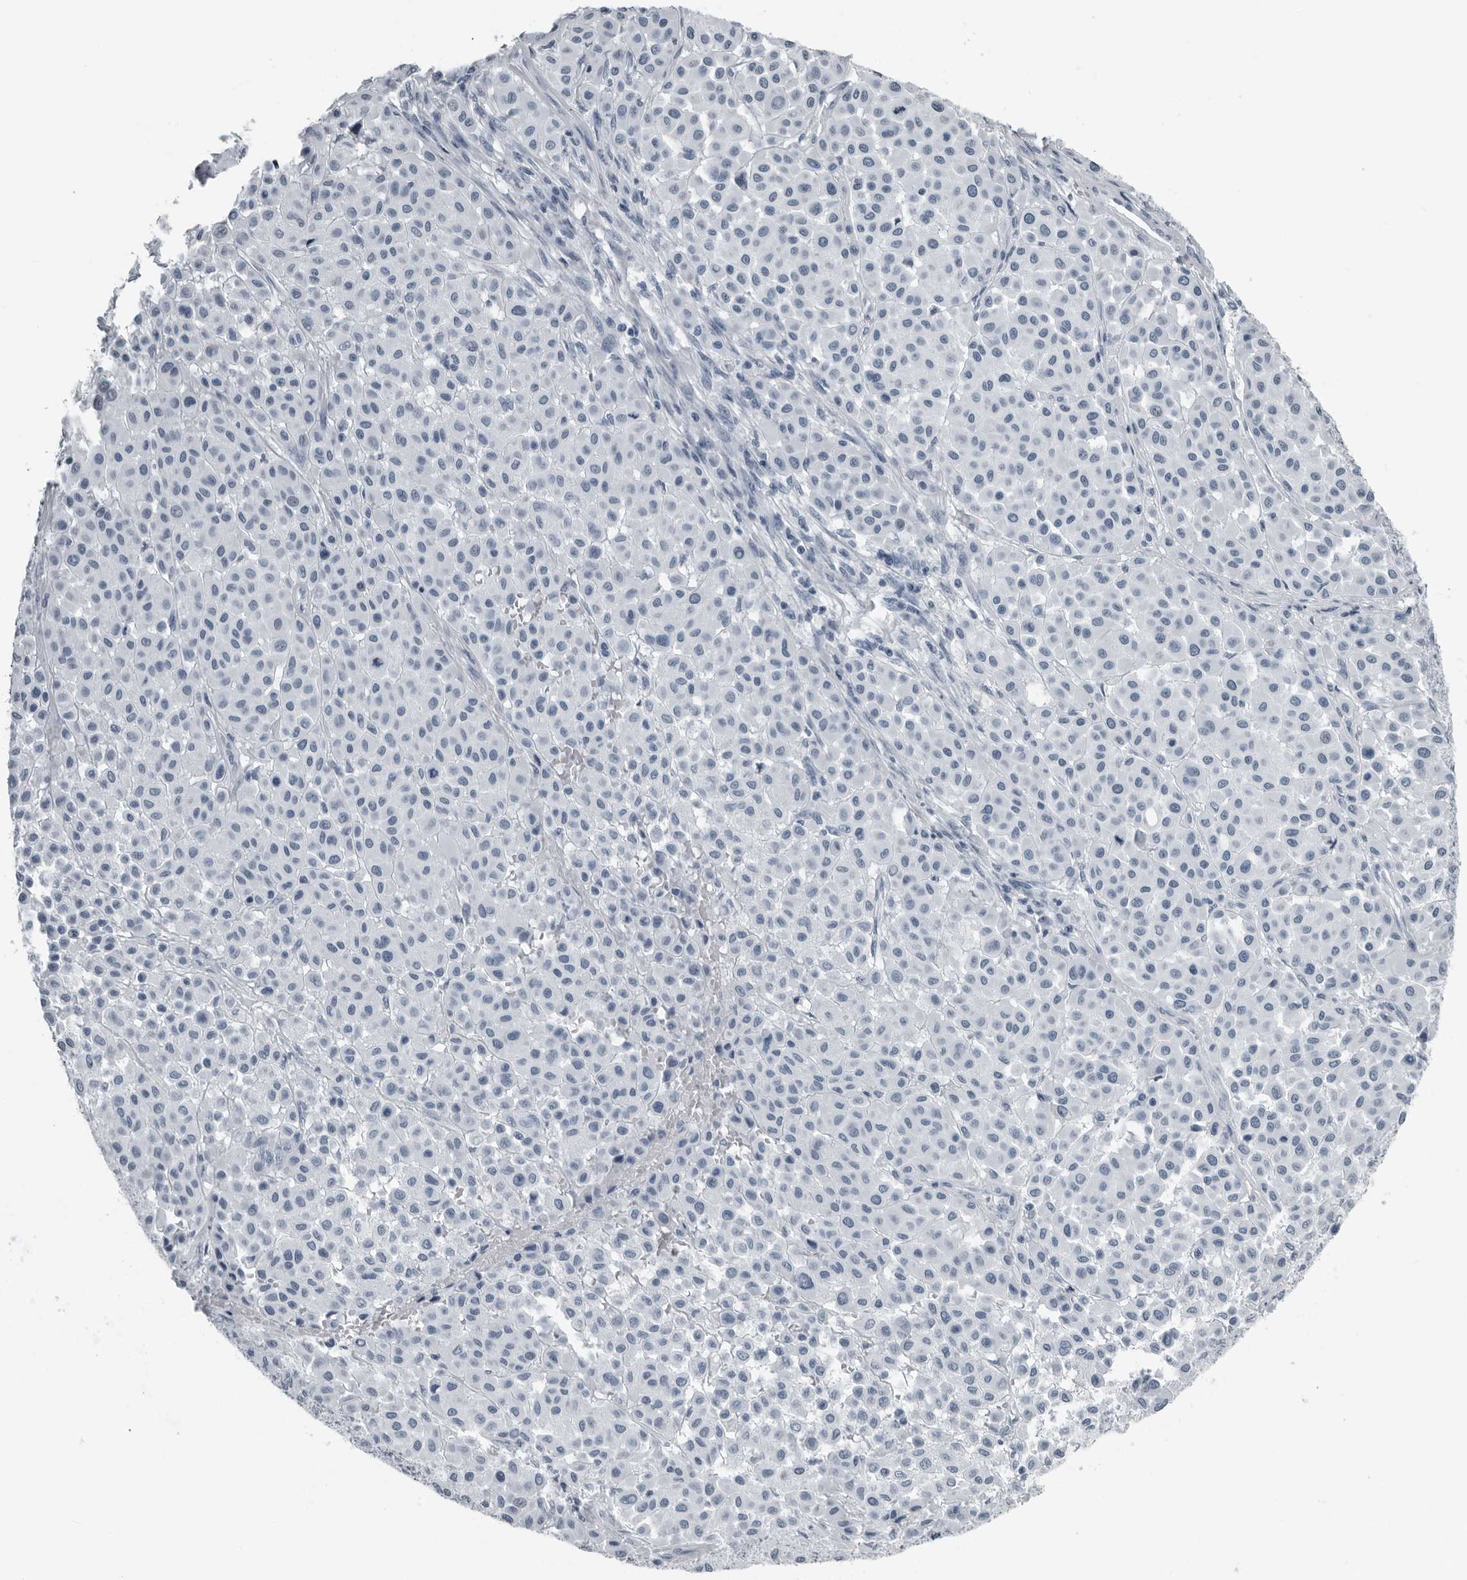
{"staining": {"intensity": "negative", "quantity": "none", "location": "none"}, "tissue": "melanoma", "cell_type": "Tumor cells", "image_type": "cancer", "snomed": [{"axis": "morphology", "description": "Malignant melanoma, Metastatic site"}, {"axis": "topography", "description": "Soft tissue"}], "caption": "Tumor cells show no significant protein expression in melanoma.", "gene": "PRSS1", "patient": {"sex": "male", "age": 41}}